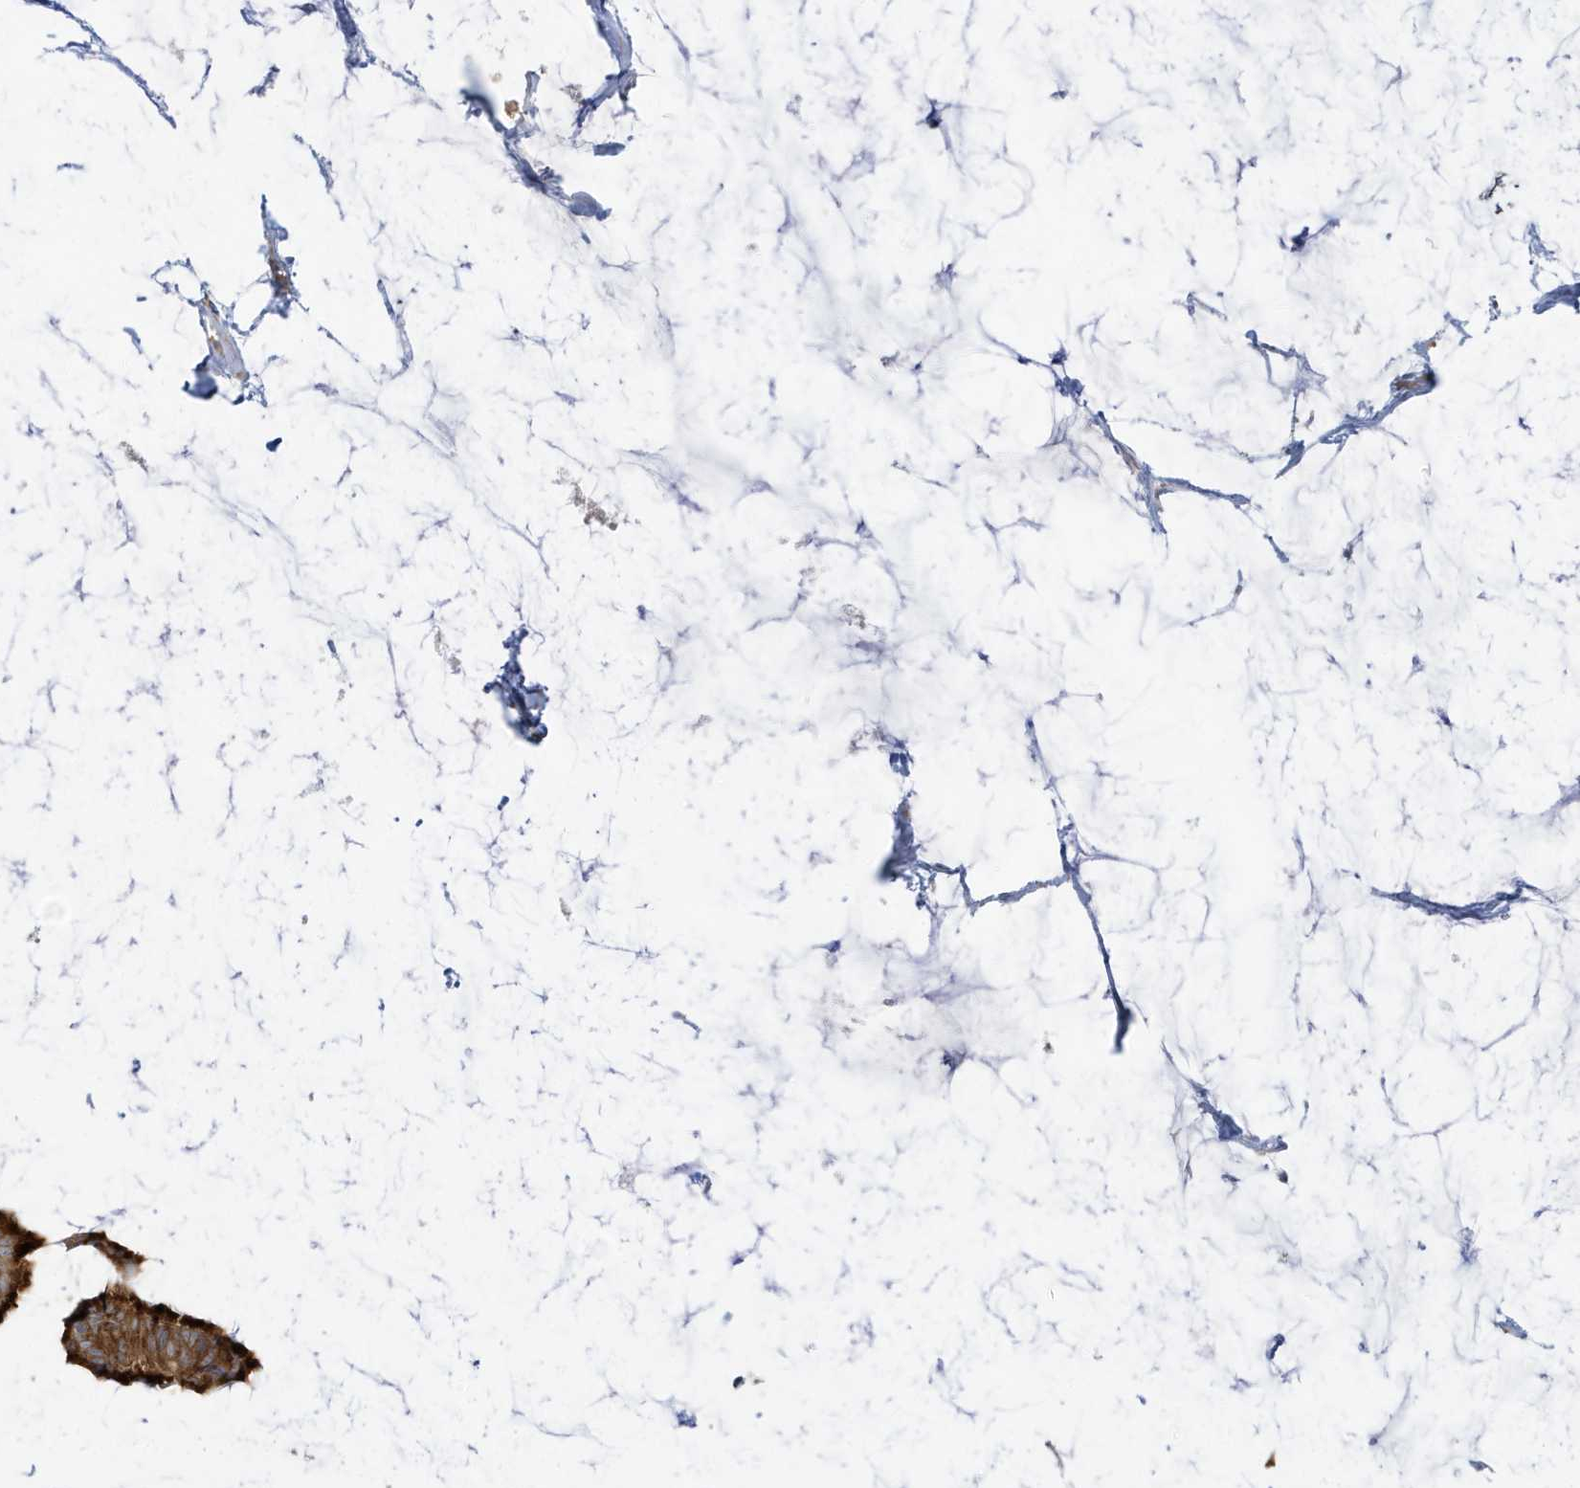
{"staining": {"intensity": "moderate", "quantity": ">75%", "location": "cytoplasmic/membranous"}, "tissue": "breast cancer", "cell_type": "Tumor cells", "image_type": "cancer", "snomed": [{"axis": "morphology", "description": "Duct carcinoma"}, {"axis": "topography", "description": "Breast"}], "caption": "A medium amount of moderate cytoplasmic/membranous staining is identified in about >75% of tumor cells in breast cancer (infiltrating ductal carcinoma) tissue.", "gene": "STAM", "patient": {"sex": "female", "age": 93}}